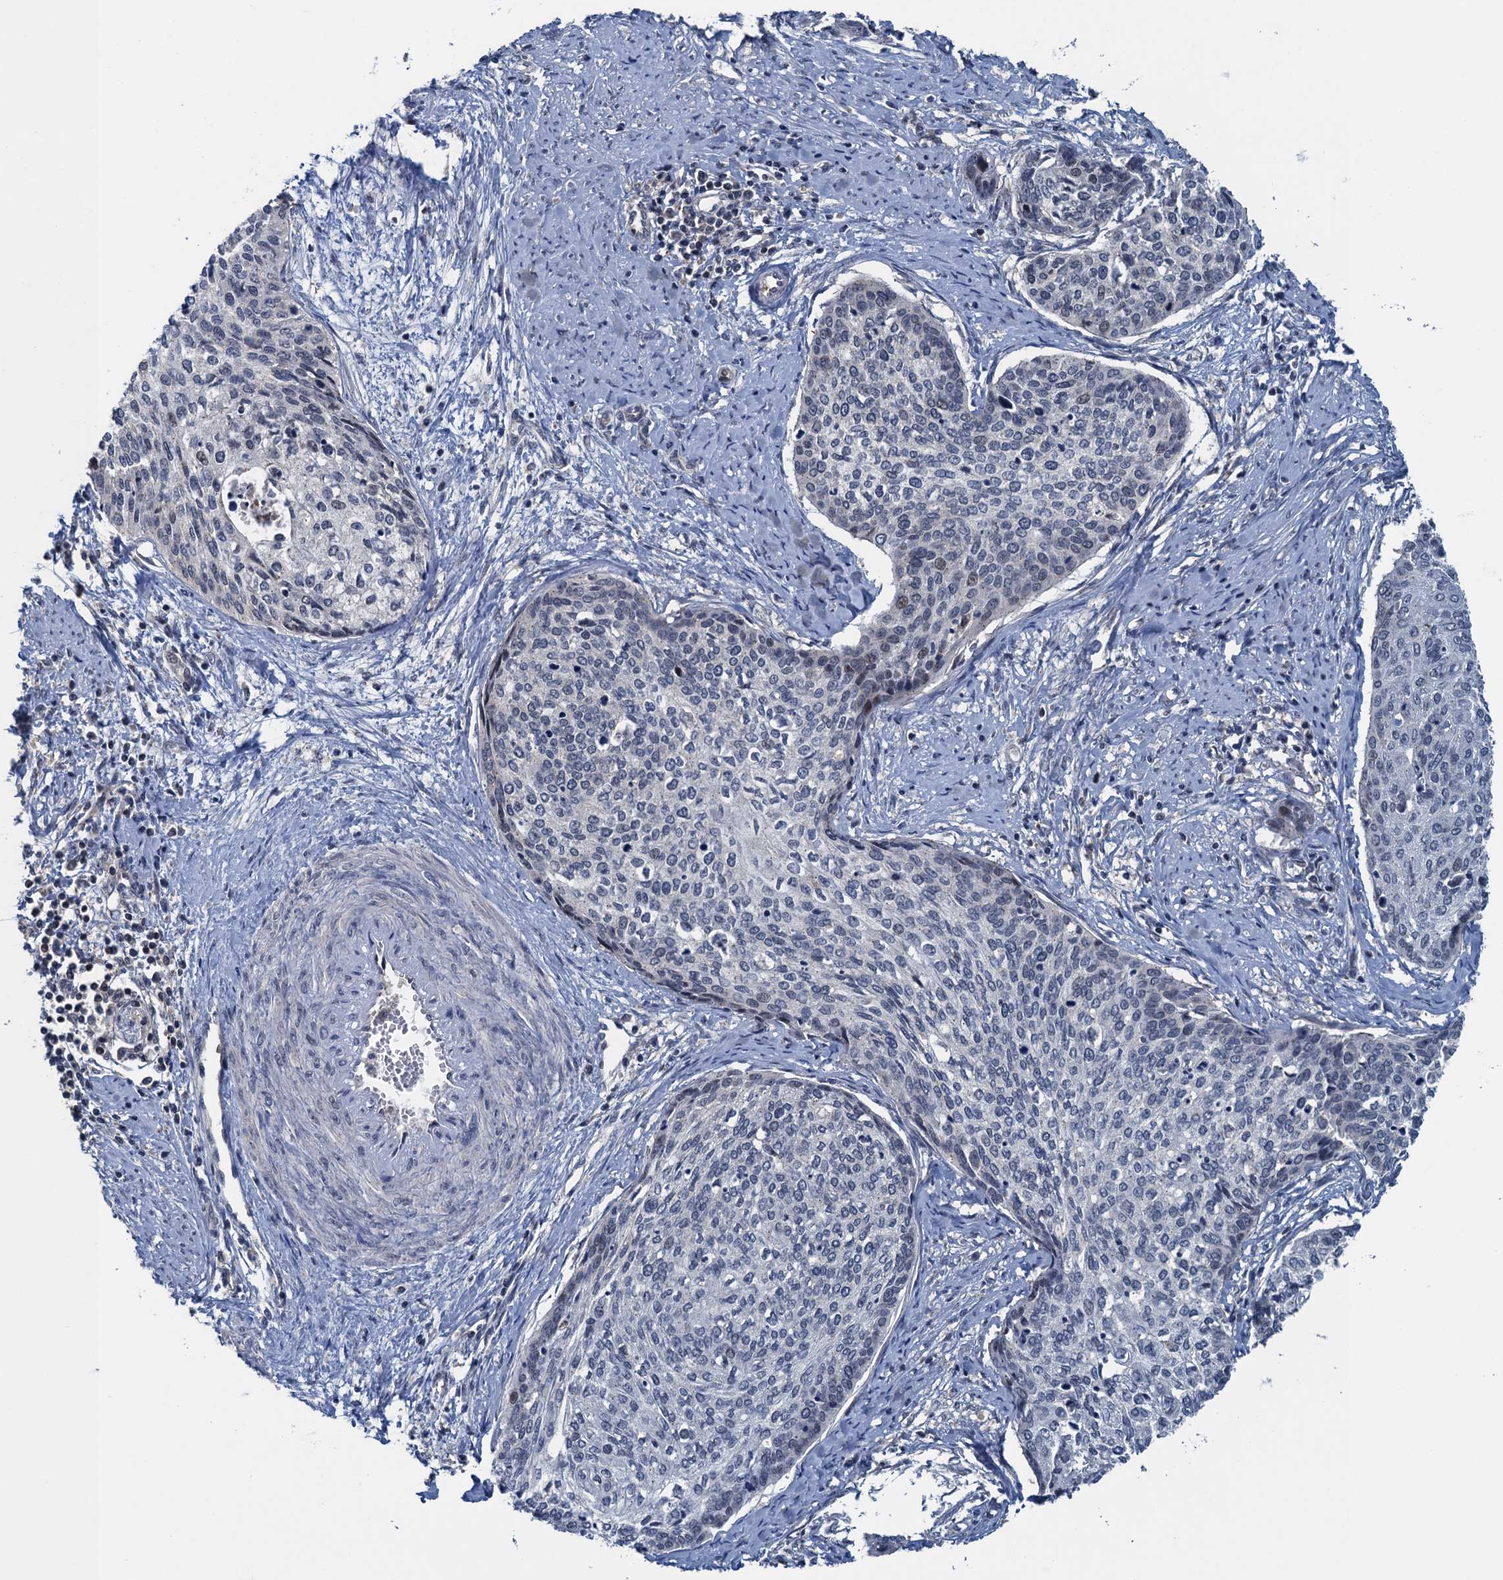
{"staining": {"intensity": "negative", "quantity": "none", "location": "none"}, "tissue": "cervical cancer", "cell_type": "Tumor cells", "image_type": "cancer", "snomed": [{"axis": "morphology", "description": "Squamous cell carcinoma, NOS"}, {"axis": "topography", "description": "Cervix"}], "caption": "An immunohistochemistry (IHC) photomicrograph of cervical cancer is shown. There is no staining in tumor cells of cervical cancer.", "gene": "RNF165", "patient": {"sex": "female", "age": 37}}